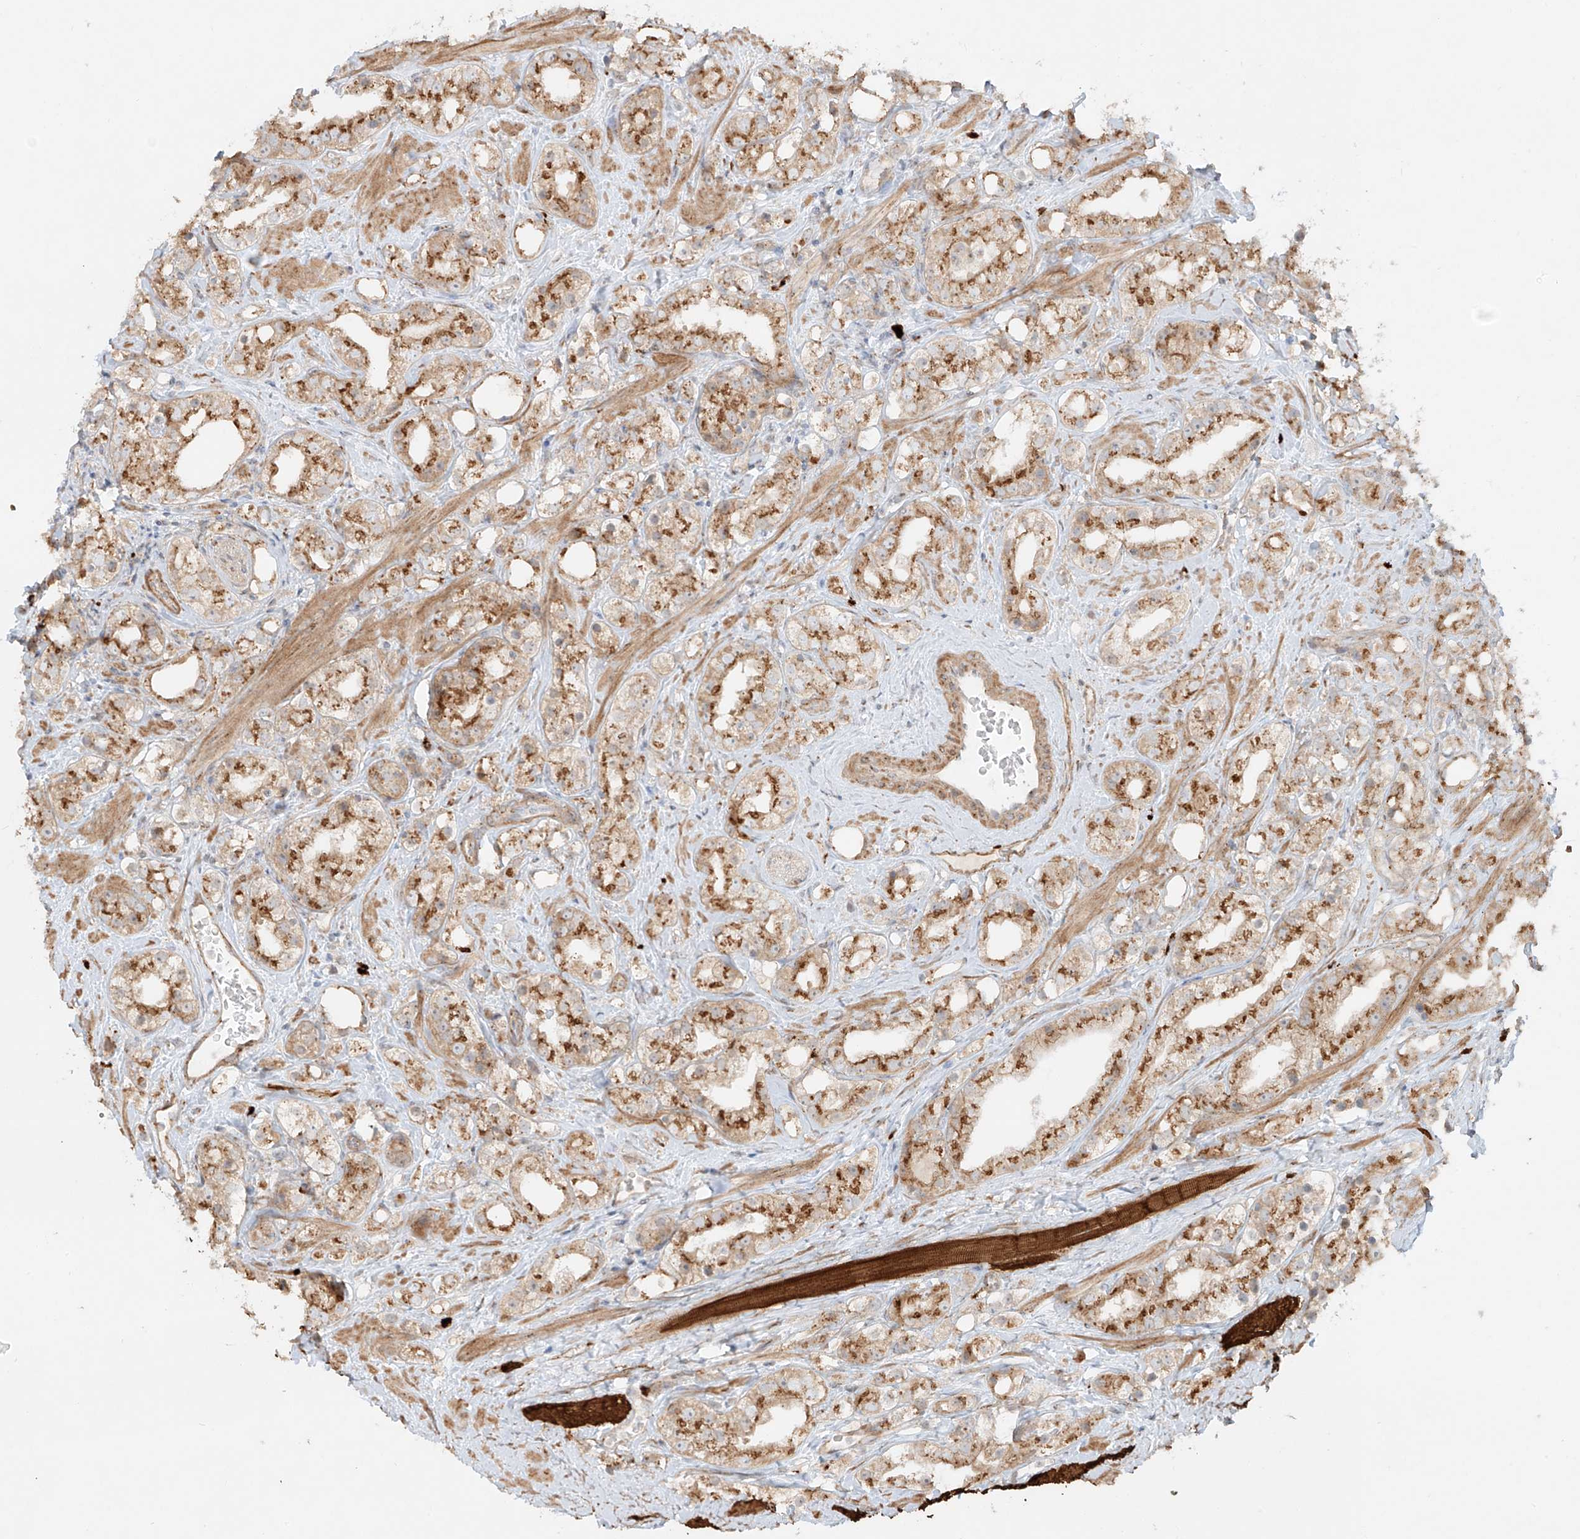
{"staining": {"intensity": "moderate", "quantity": ">75%", "location": "cytoplasmic/membranous"}, "tissue": "prostate cancer", "cell_type": "Tumor cells", "image_type": "cancer", "snomed": [{"axis": "morphology", "description": "Adenocarcinoma, NOS"}, {"axis": "topography", "description": "Prostate"}], "caption": "The image displays immunohistochemical staining of prostate cancer. There is moderate cytoplasmic/membranous positivity is identified in approximately >75% of tumor cells.", "gene": "ZNF287", "patient": {"sex": "male", "age": 79}}